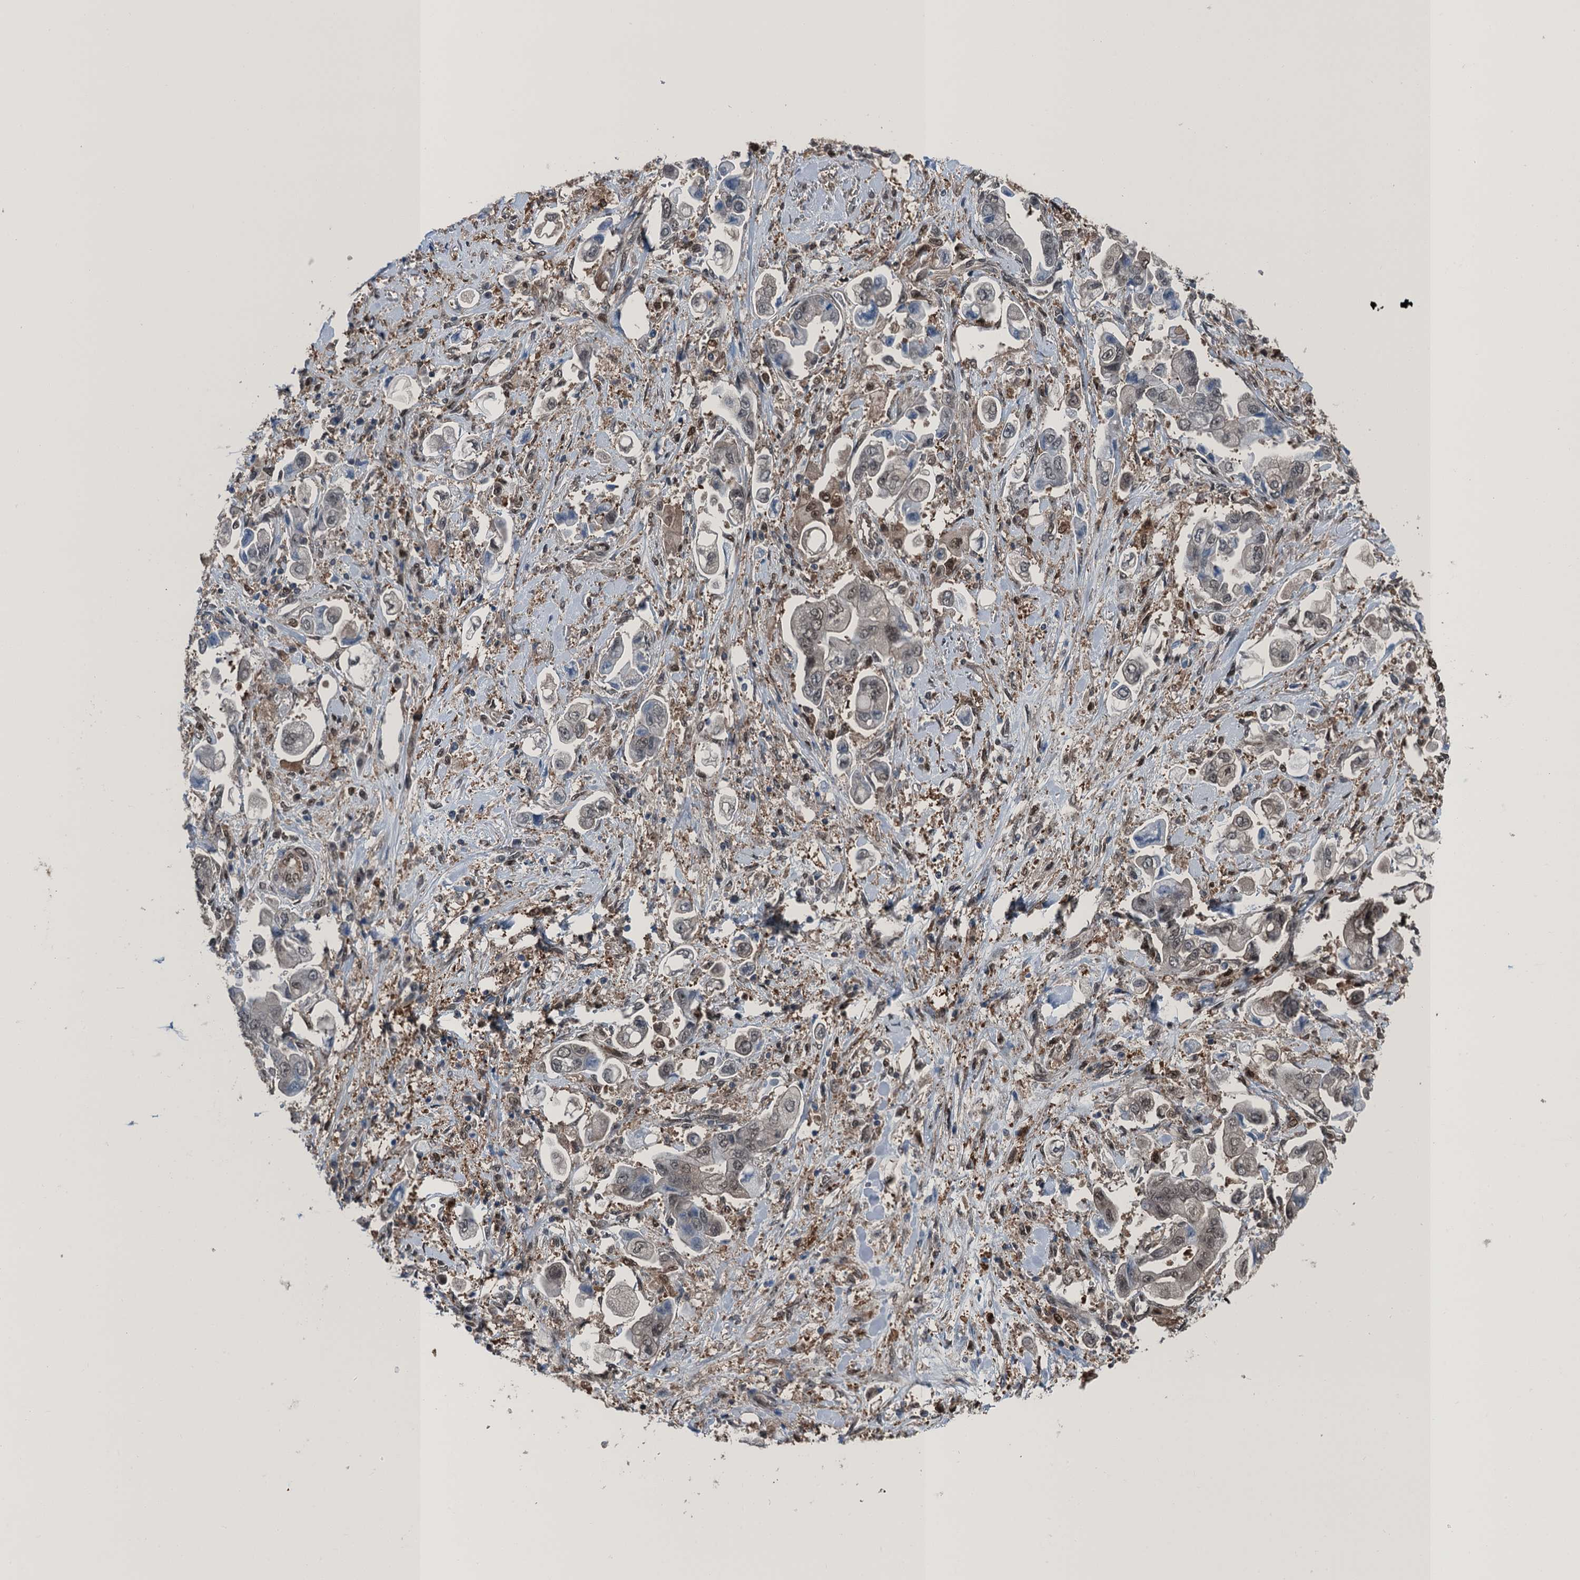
{"staining": {"intensity": "weak", "quantity": "<25%", "location": "cytoplasmic/membranous,nuclear"}, "tissue": "stomach cancer", "cell_type": "Tumor cells", "image_type": "cancer", "snomed": [{"axis": "morphology", "description": "Adenocarcinoma, NOS"}, {"axis": "topography", "description": "Stomach"}], "caption": "Adenocarcinoma (stomach) was stained to show a protein in brown. There is no significant expression in tumor cells.", "gene": "RNH1", "patient": {"sex": "male", "age": 62}}